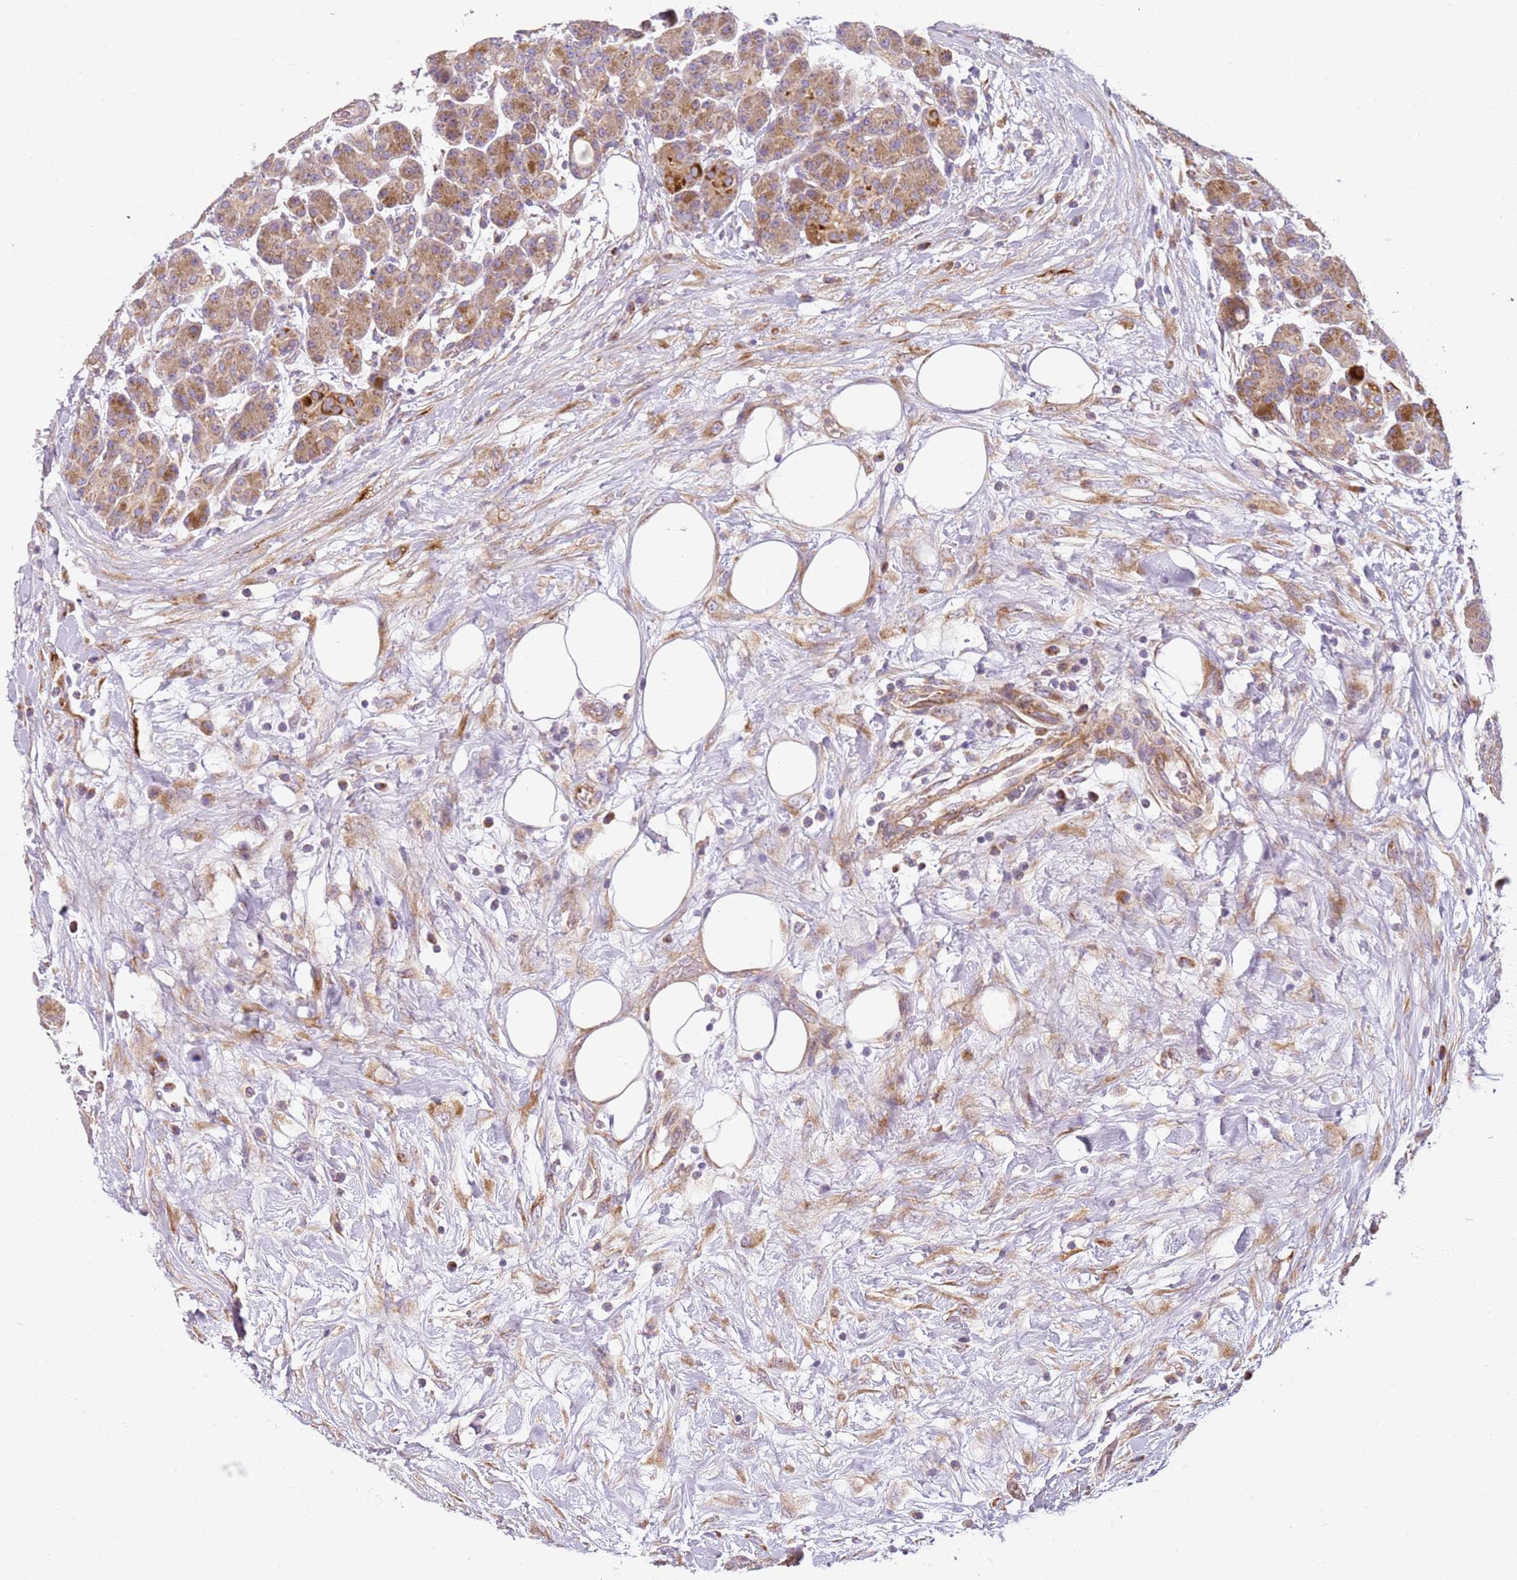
{"staining": {"intensity": "strong", "quantity": "25%-75%", "location": "cytoplasmic/membranous"}, "tissue": "pancreas", "cell_type": "Exocrine glandular cells", "image_type": "normal", "snomed": [{"axis": "morphology", "description": "Normal tissue, NOS"}, {"axis": "topography", "description": "Pancreas"}], "caption": "Immunohistochemical staining of normal human pancreas demonstrates high levels of strong cytoplasmic/membranous expression in approximately 25%-75% of exocrine glandular cells. The protein of interest is stained brown, and the nuclei are stained in blue (DAB IHC with brightfield microscopy, high magnification).", "gene": "TMEM200C", "patient": {"sex": "male", "age": 63}}